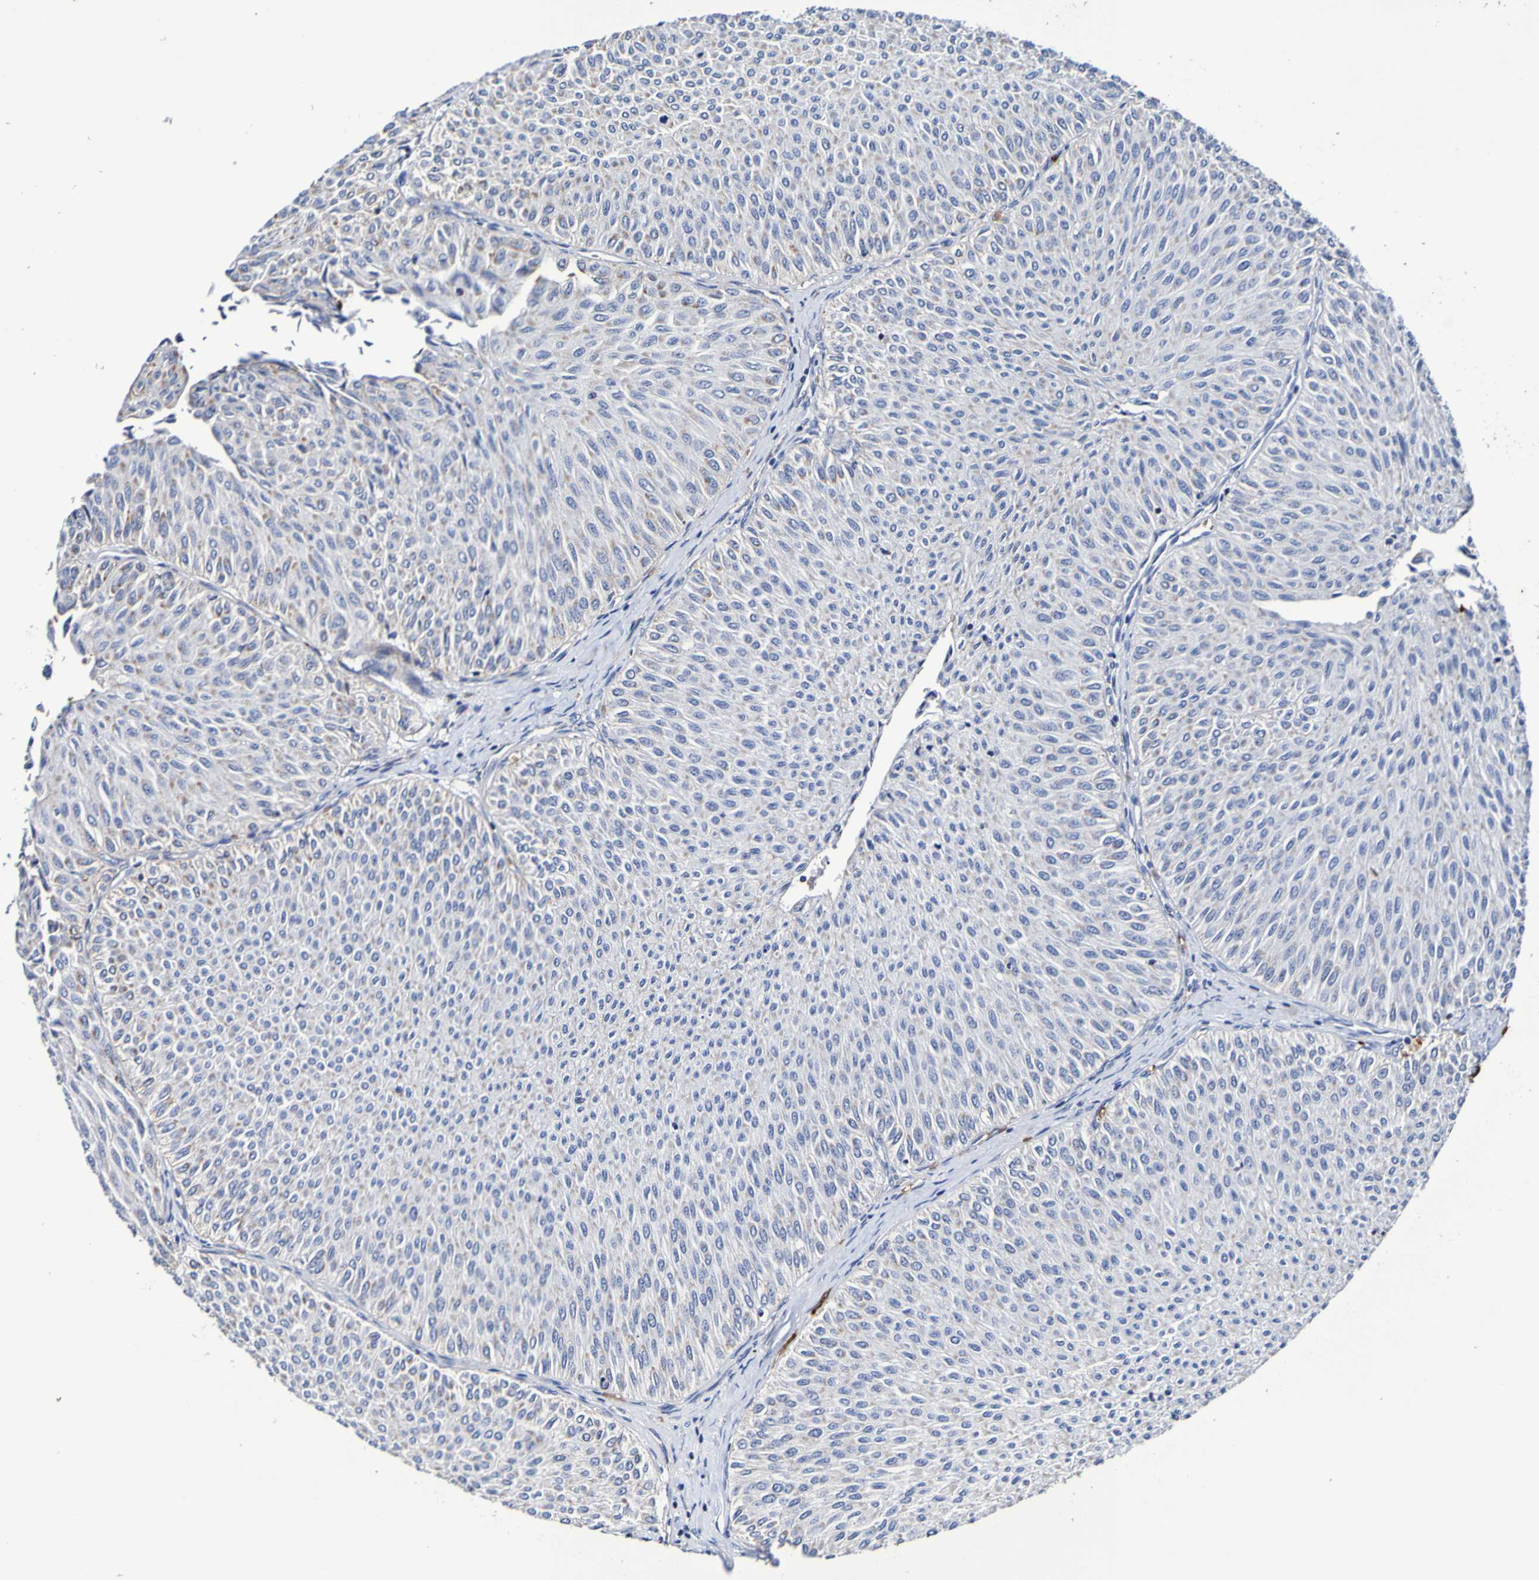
{"staining": {"intensity": "negative", "quantity": "none", "location": "none"}, "tissue": "urothelial cancer", "cell_type": "Tumor cells", "image_type": "cancer", "snomed": [{"axis": "morphology", "description": "Urothelial carcinoma, Low grade"}, {"axis": "topography", "description": "Urinary bladder"}], "caption": "Human urothelial cancer stained for a protein using immunohistochemistry (IHC) demonstrates no staining in tumor cells.", "gene": "WNT4", "patient": {"sex": "male", "age": 78}}